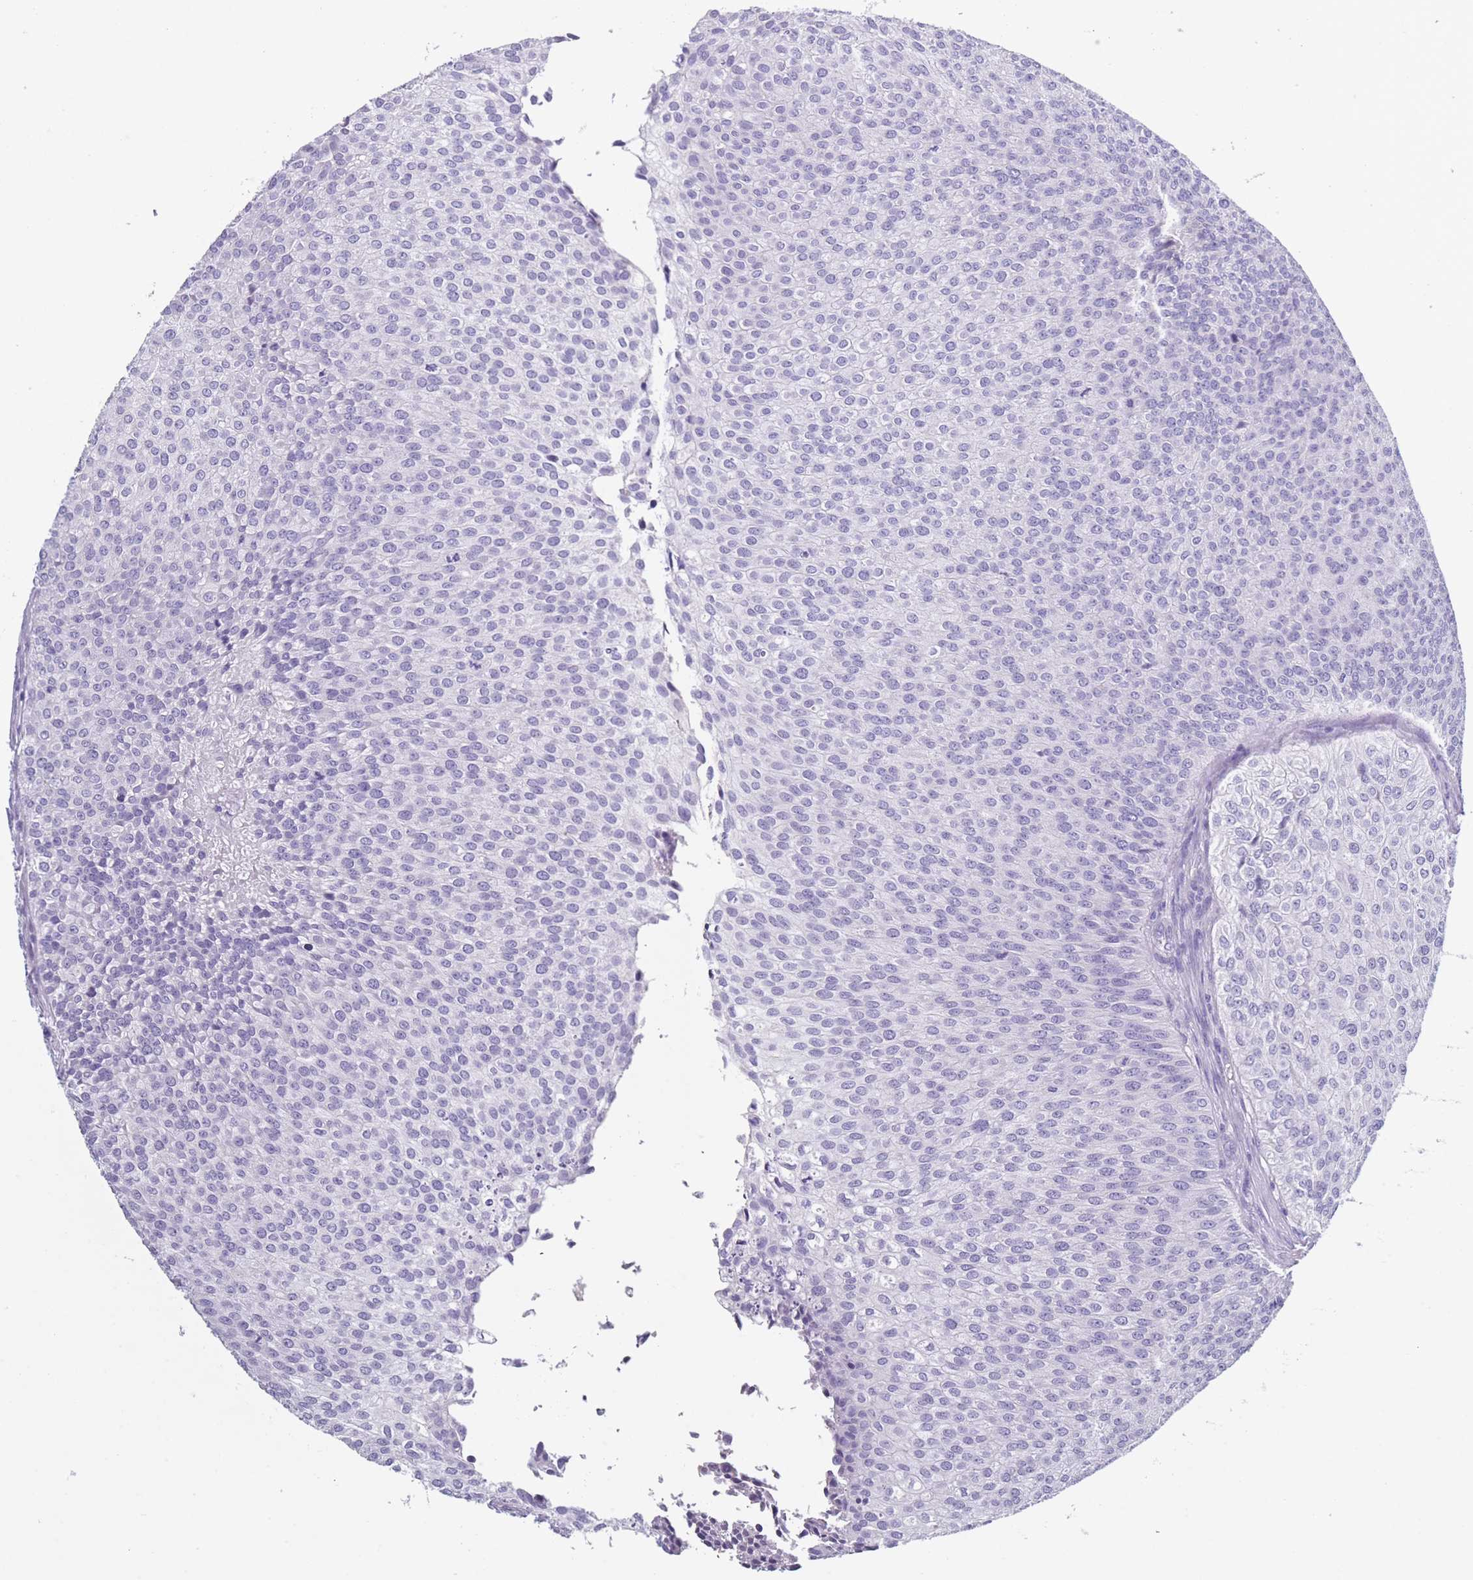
{"staining": {"intensity": "negative", "quantity": "none", "location": "none"}, "tissue": "urothelial cancer", "cell_type": "Tumor cells", "image_type": "cancer", "snomed": [{"axis": "morphology", "description": "Urothelial carcinoma, Low grade"}, {"axis": "topography", "description": "Urinary bladder"}], "caption": "Protein analysis of urothelial cancer exhibits no significant expression in tumor cells. The staining was performed using DAB to visualize the protein expression in brown, while the nuclei were stained in blue with hematoxylin (Magnification: 20x).", "gene": "OR4C5", "patient": {"sex": "male", "age": 84}}